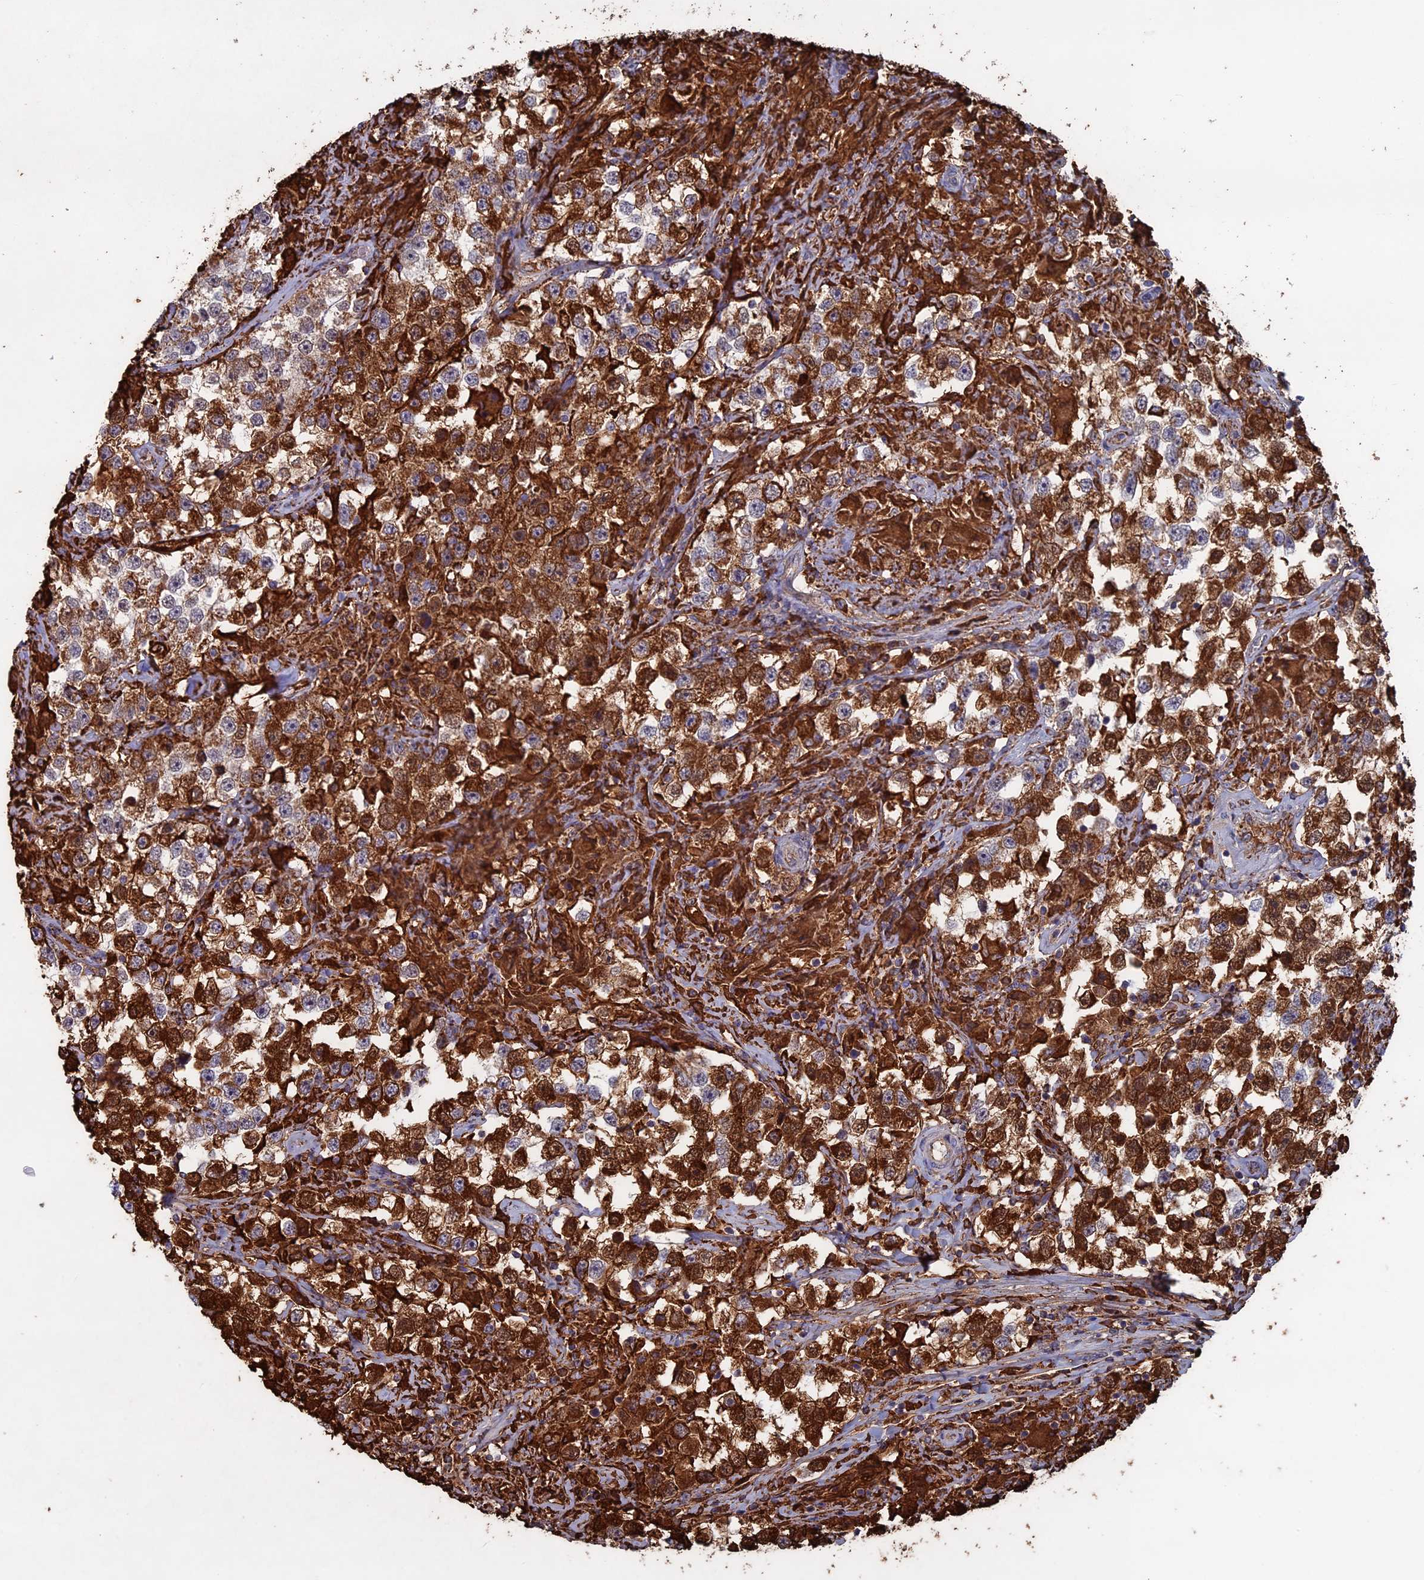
{"staining": {"intensity": "strong", "quantity": ">75%", "location": "cytoplasmic/membranous"}, "tissue": "testis cancer", "cell_type": "Tumor cells", "image_type": "cancer", "snomed": [{"axis": "morphology", "description": "Seminoma, NOS"}, {"axis": "topography", "description": "Testis"}], "caption": "Immunohistochemistry (IHC) staining of testis cancer (seminoma), which exhibits high levels of strong cytoplasmic/membranous expression in about >75% of tumor cells indicating strong cytoplasmic/membranous protein positivity. The staining was performed using DAB (3,3'-diaminobenzidine) (brown) for protein detection and nuclei were counterstained in hematoxylin (blue).", "gene": "SEC24D", "patient": {"sex": "male", "age": 46}}